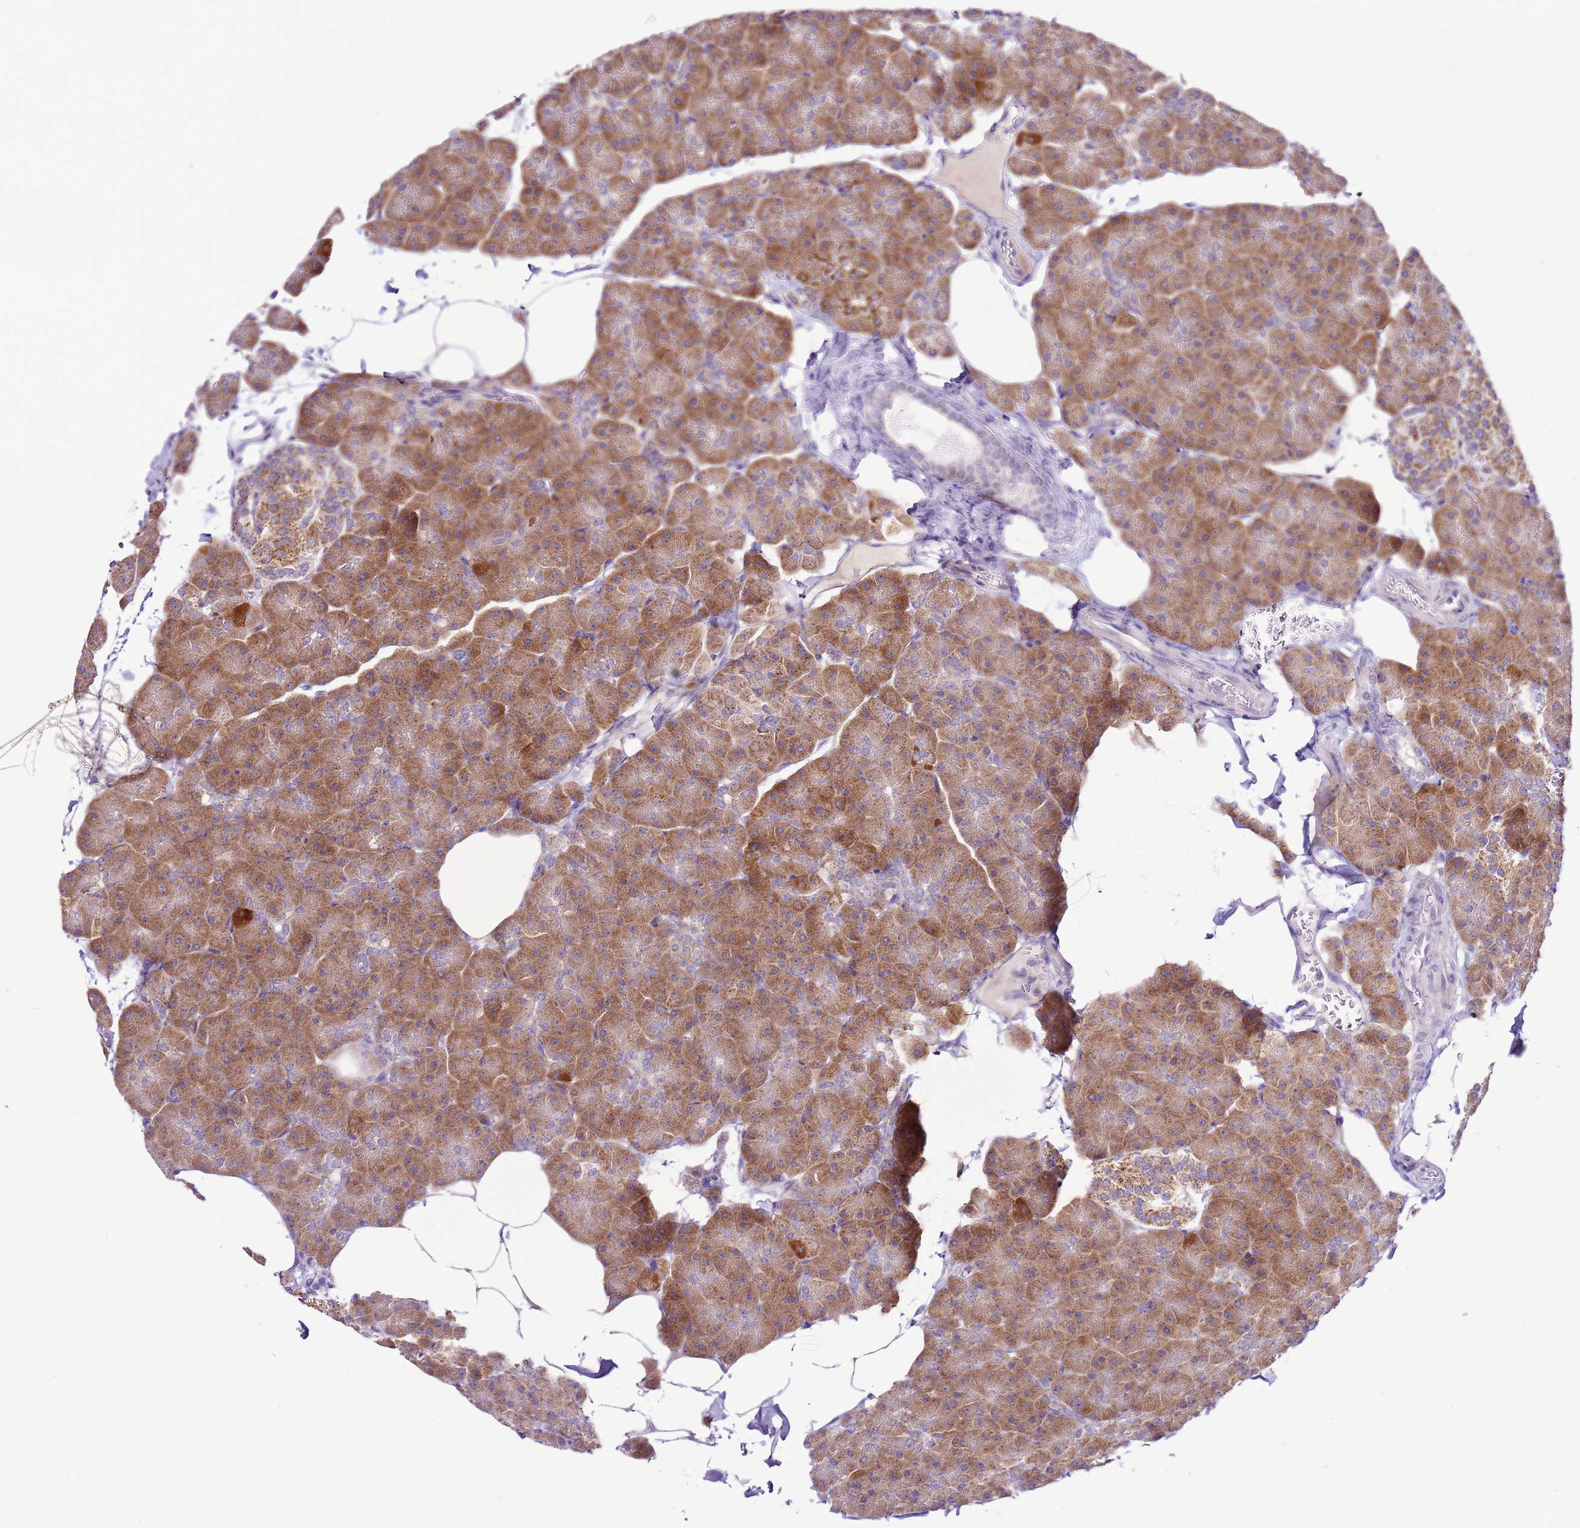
{"staining": {"intensity": "strong", "quantity": ">75%", "location": "cytoplasmic/membranous"}, "tissue": "pancreas", "cell_type": "Exocrine glandular cells", "image_type": "normal", "snomed": [{"axis": "morphology", "description": "Normal tissue, NOS"}, {"axis": "topography", "description": "Pancreas"}], "caption": "Exocrine glandular cells show high levels of strong cytoplasmic/membranous positivity in about >75% of cells in benign human pancreas.", "gene": "MRPL36", "patient": {"sex": "male", "age": 35}}